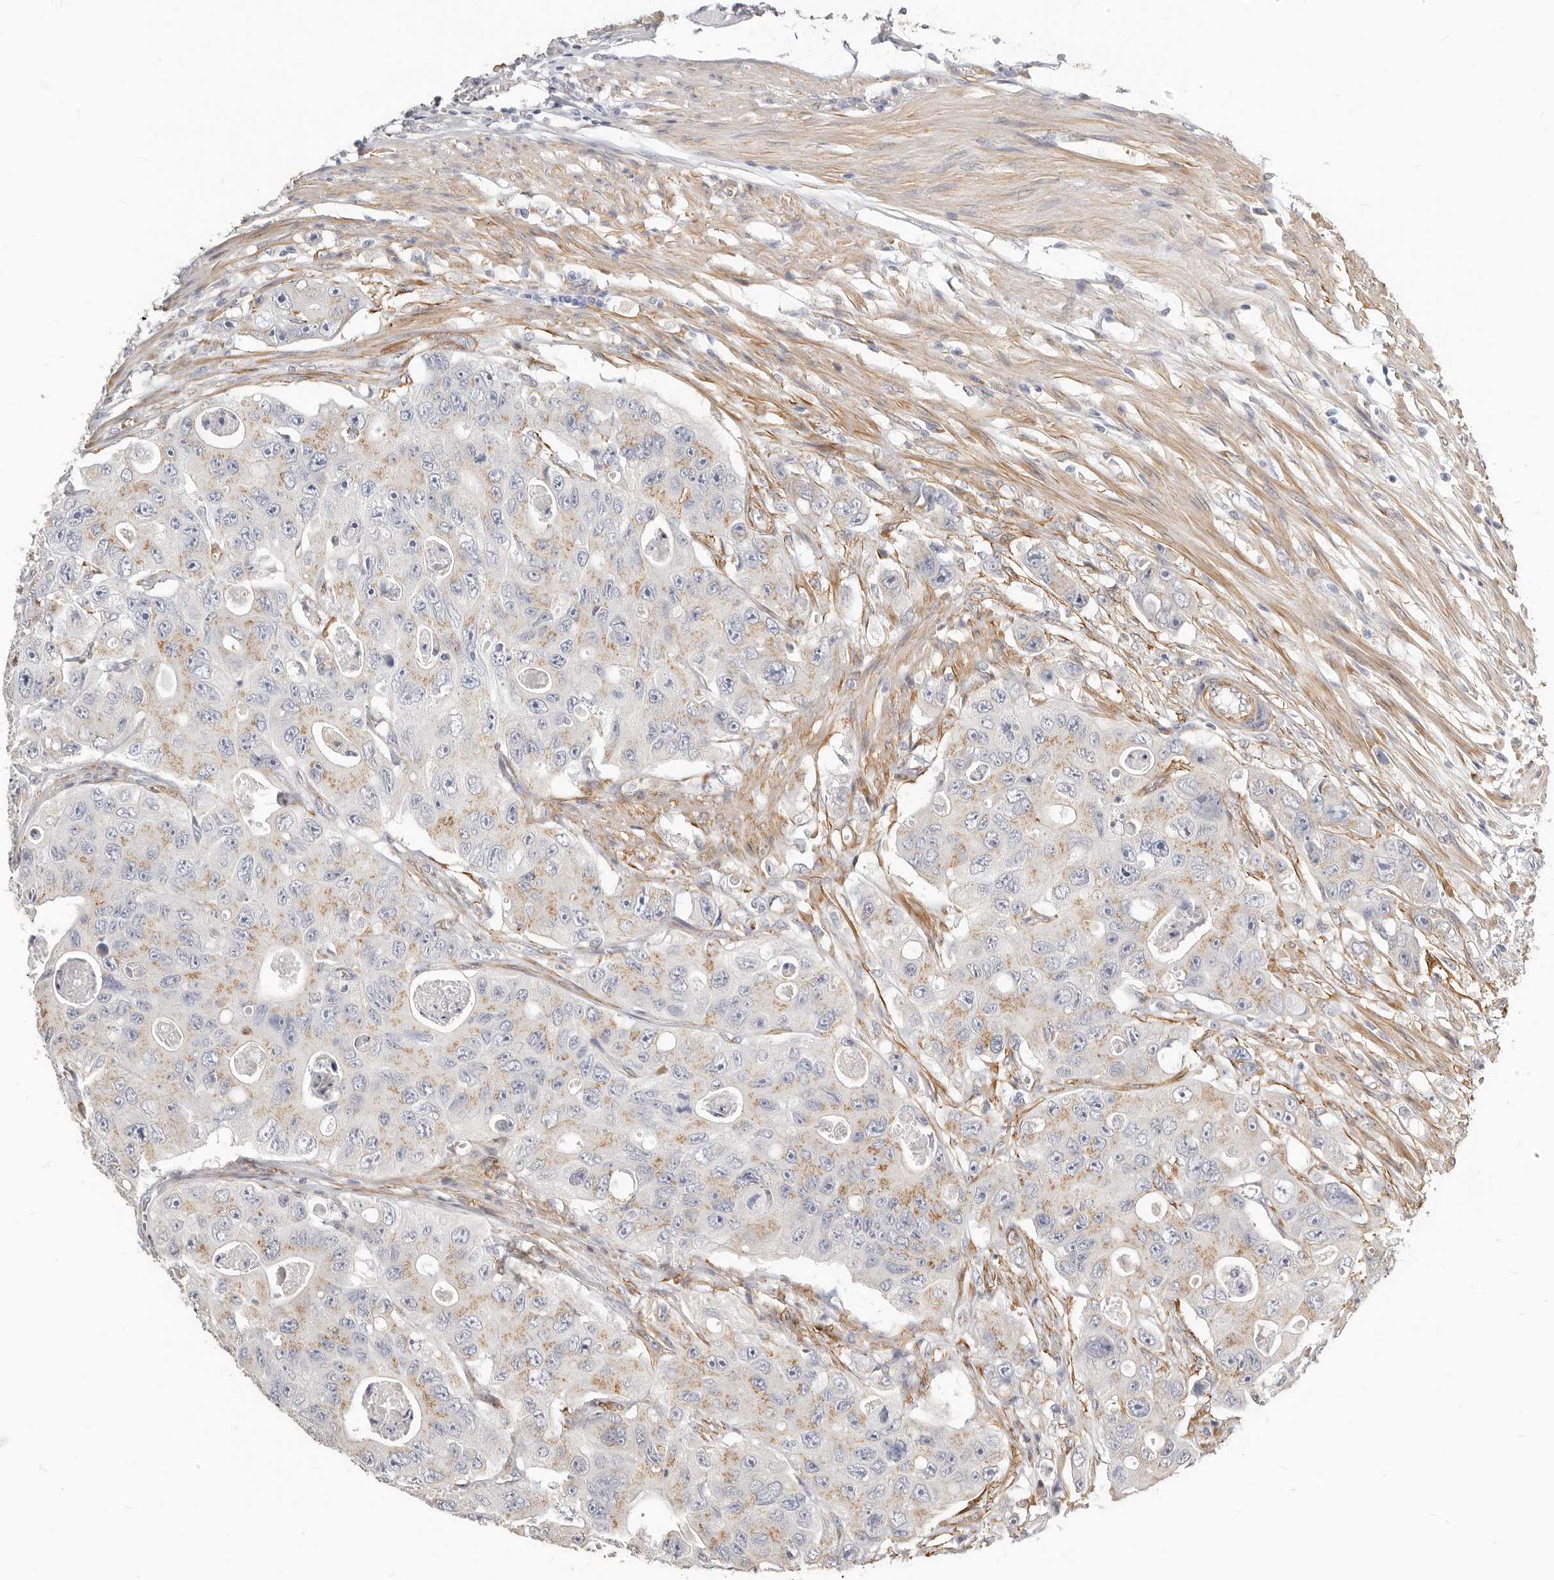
{"staining": {"intensity": "weak", "quantity": "25%-75%", "location": "cytoplasmic/membranous"}, "tissue": "colorectal cancer", "cell_type": "Tumor cells", "image_type": "cancer", "snomed": [{"axis": "morphology", "description": "Adenocarcinoma, NOS"}, {"axis": "topography", "description": "Colon"}], "caption": "Immunohistochemical staining of human colorectal adenocarcinoma exhibits low levels of weak cytoplasmic/membranous protein positivity in about 25%-75% of tumor cells.", "gene": "RABAC1", "patient": {"sex": "female", "age": 46}}